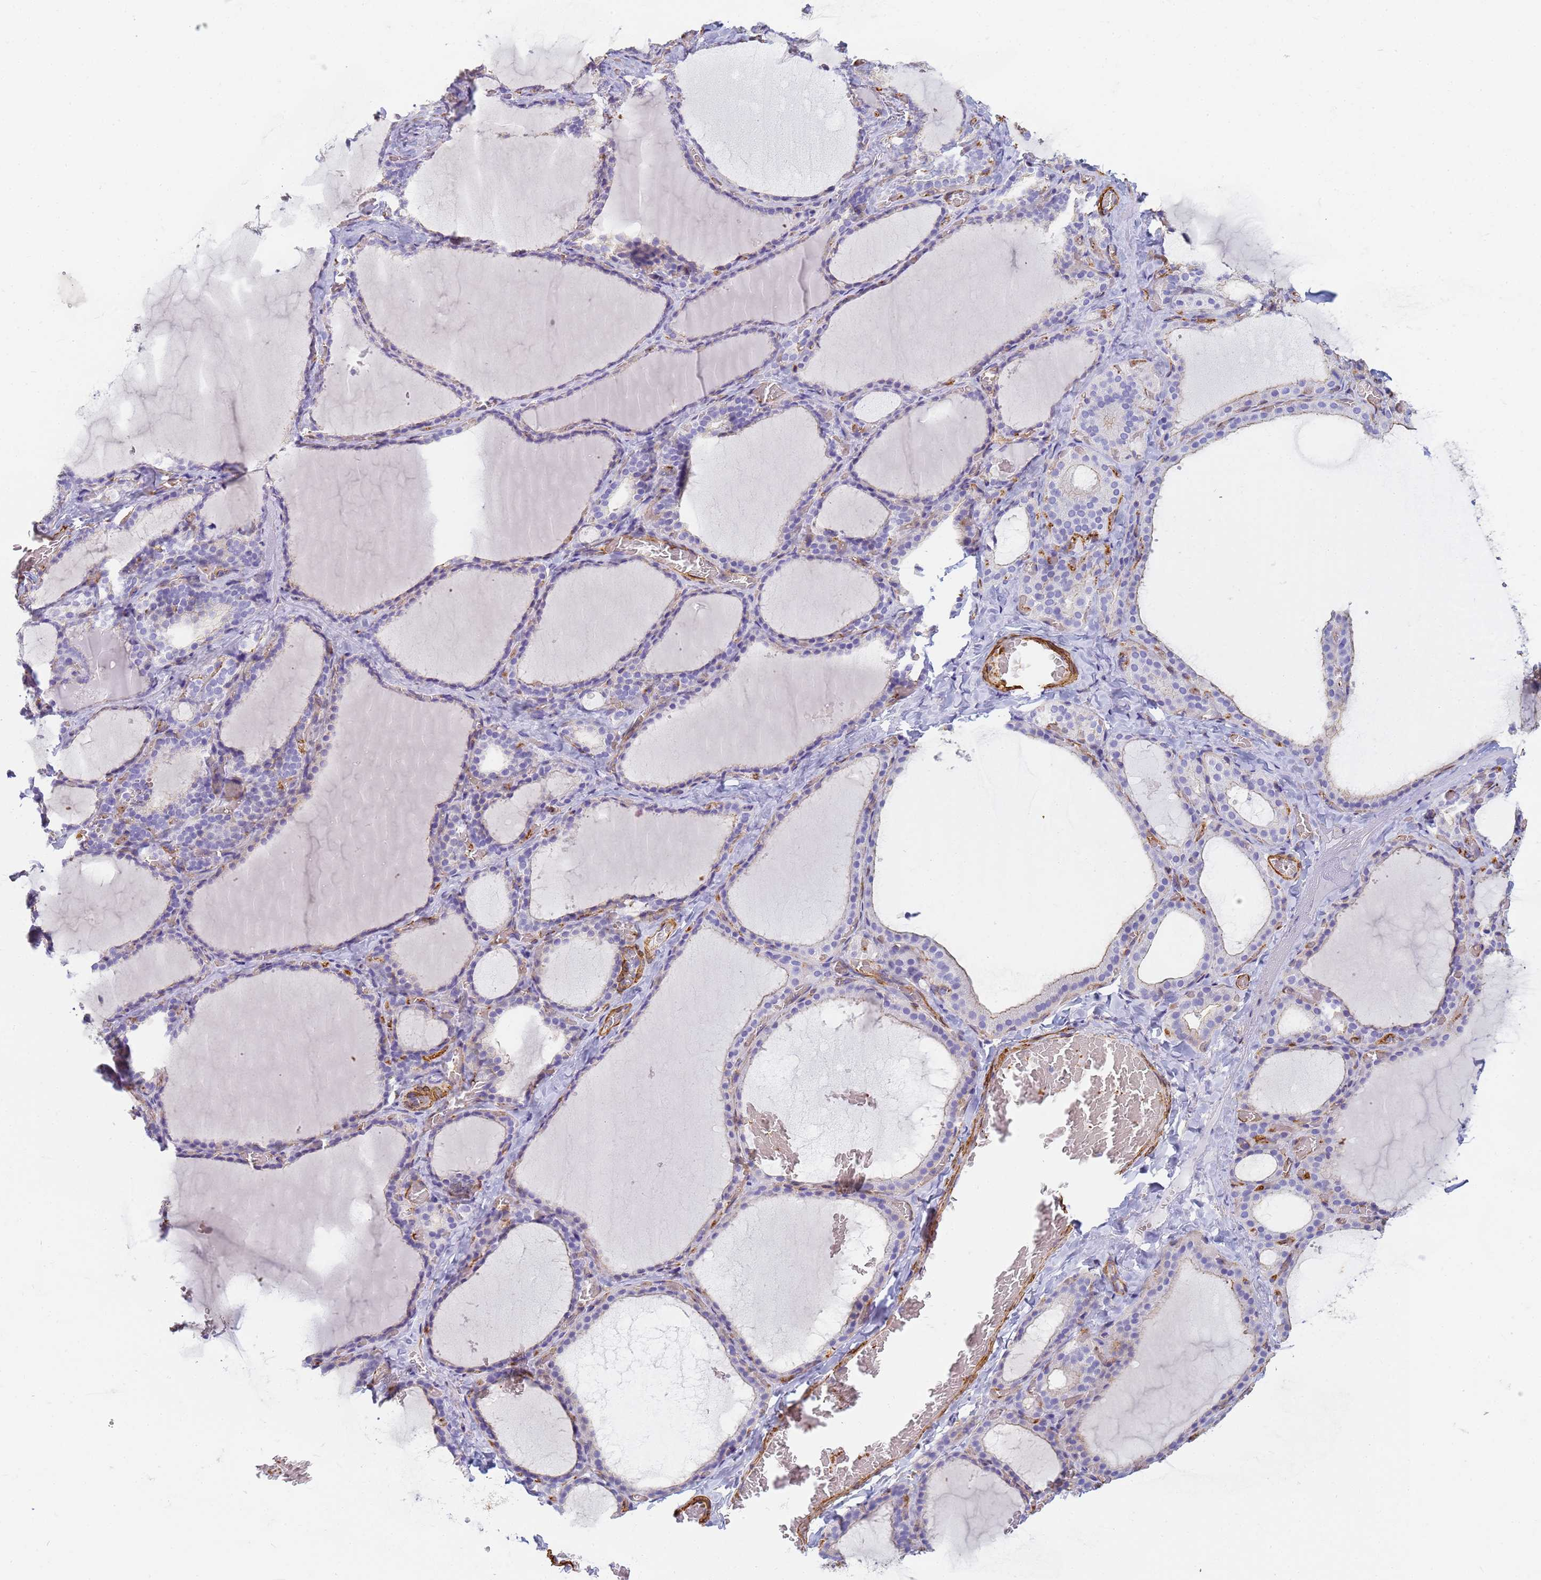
{"staining": {"intensity": "negative", "quantity": "none", "location": "none"}, "tissue": "thyroid gland", "cell_type": "Glandular cells", "image_type": "normal", "snomed": [{"axis": "morphology", "description": "Normal tissue, NOS"}, {"axis": "topography", "description": "Thyroid gland"}], "caption": "A micrograph of thyroid gland stained for a protein shows no brown staining in glandular cells.", "gene": "TPM1", "patient": {"sex": "female", "age": 39}}